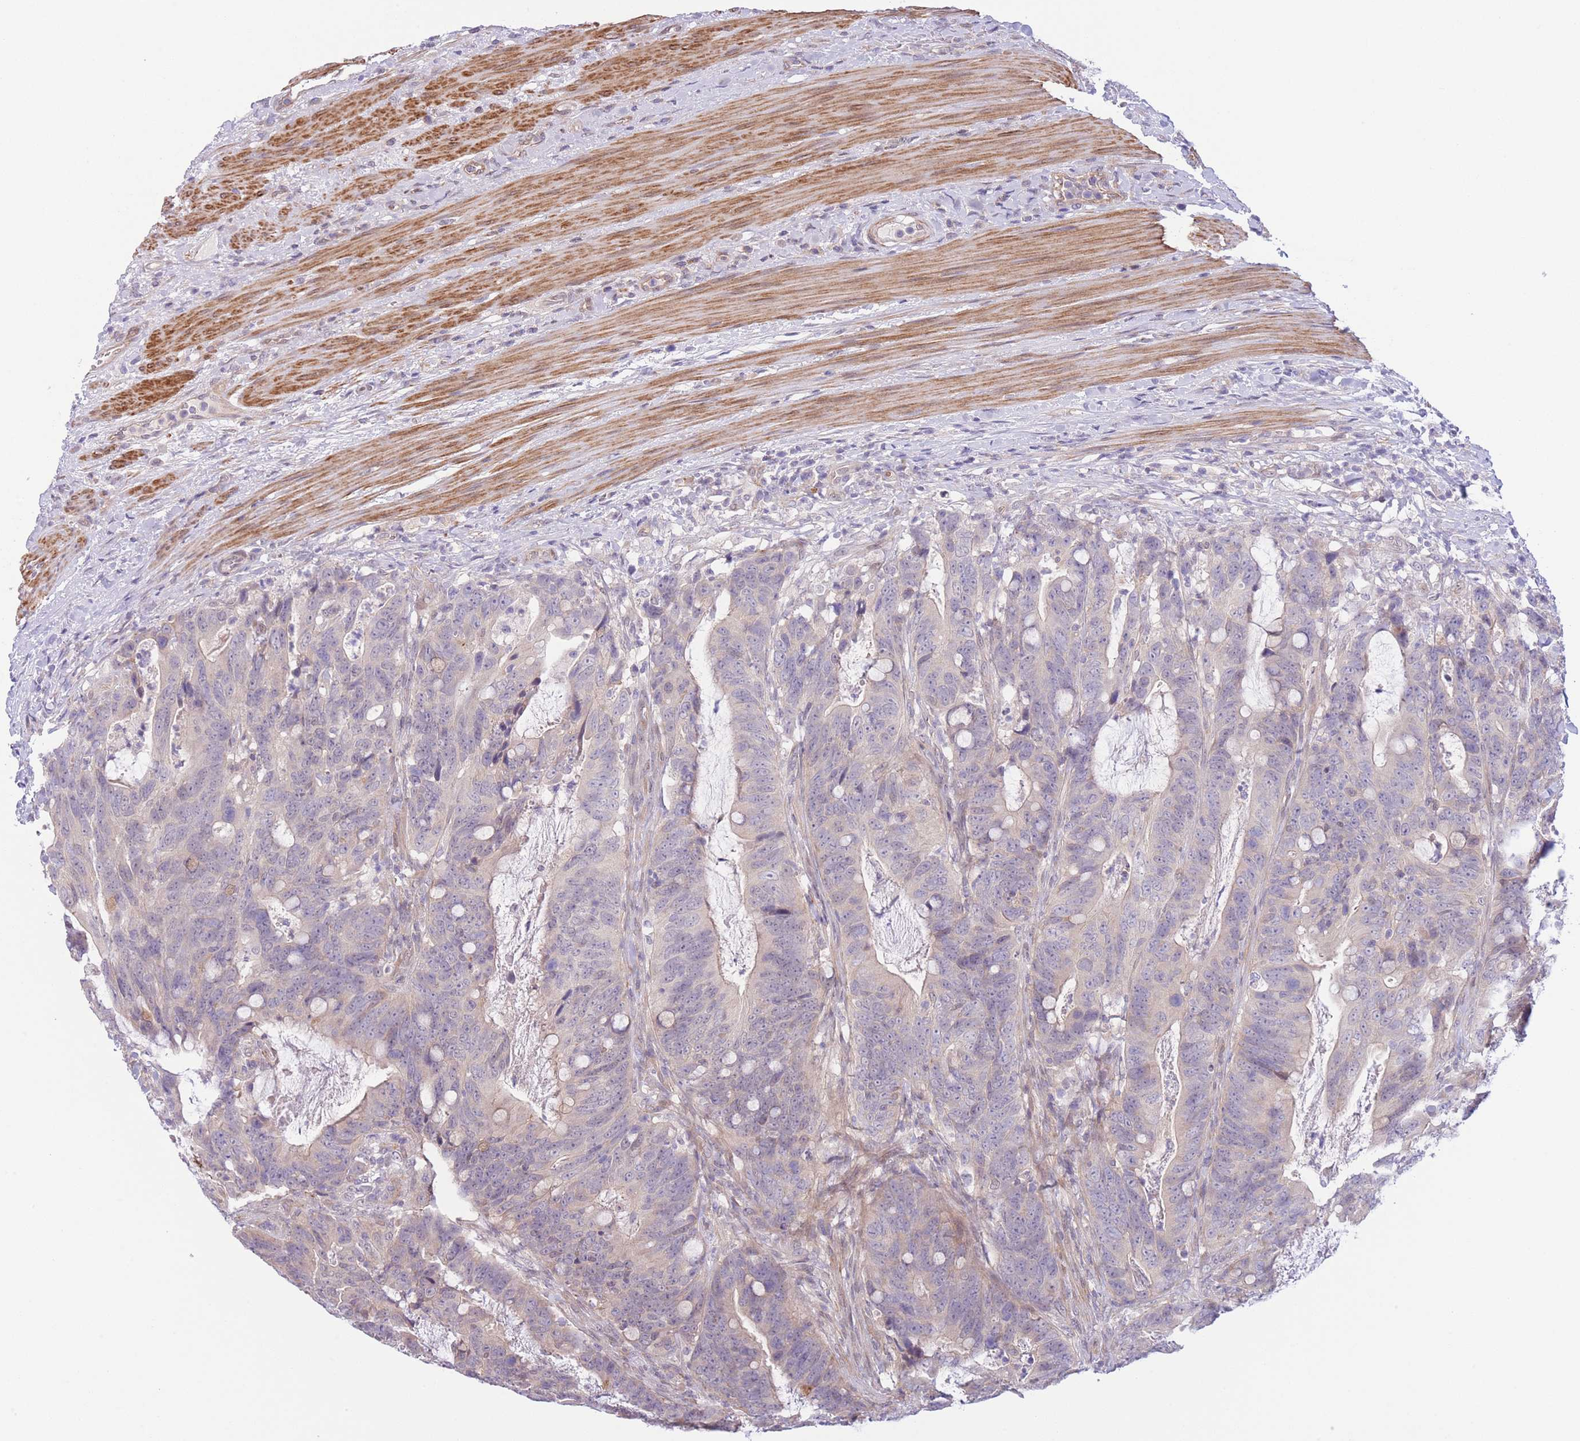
{"staining": {"intensity": "weak", "quantity": "25%-75%", "location": "cytoplasmic/membranous"}, "tissue": "colorectal cancer", "cell_type": "Tumor cells", "image_type": "cancer", "snomed": [{"axis": "morphology", "description": "Adenocarcinoma, NOS"}, {"axis": "topography", "description": "Colon"}], "caption": "Brown immunohistochemical staining in adenocarcinoma (colorectal) exhibits weak cytoplasmic/membranous positivity in about 25%-75% of tumor cells.", "gene": "C9orf152", "patient": {"sex": "female", "age": 82}}